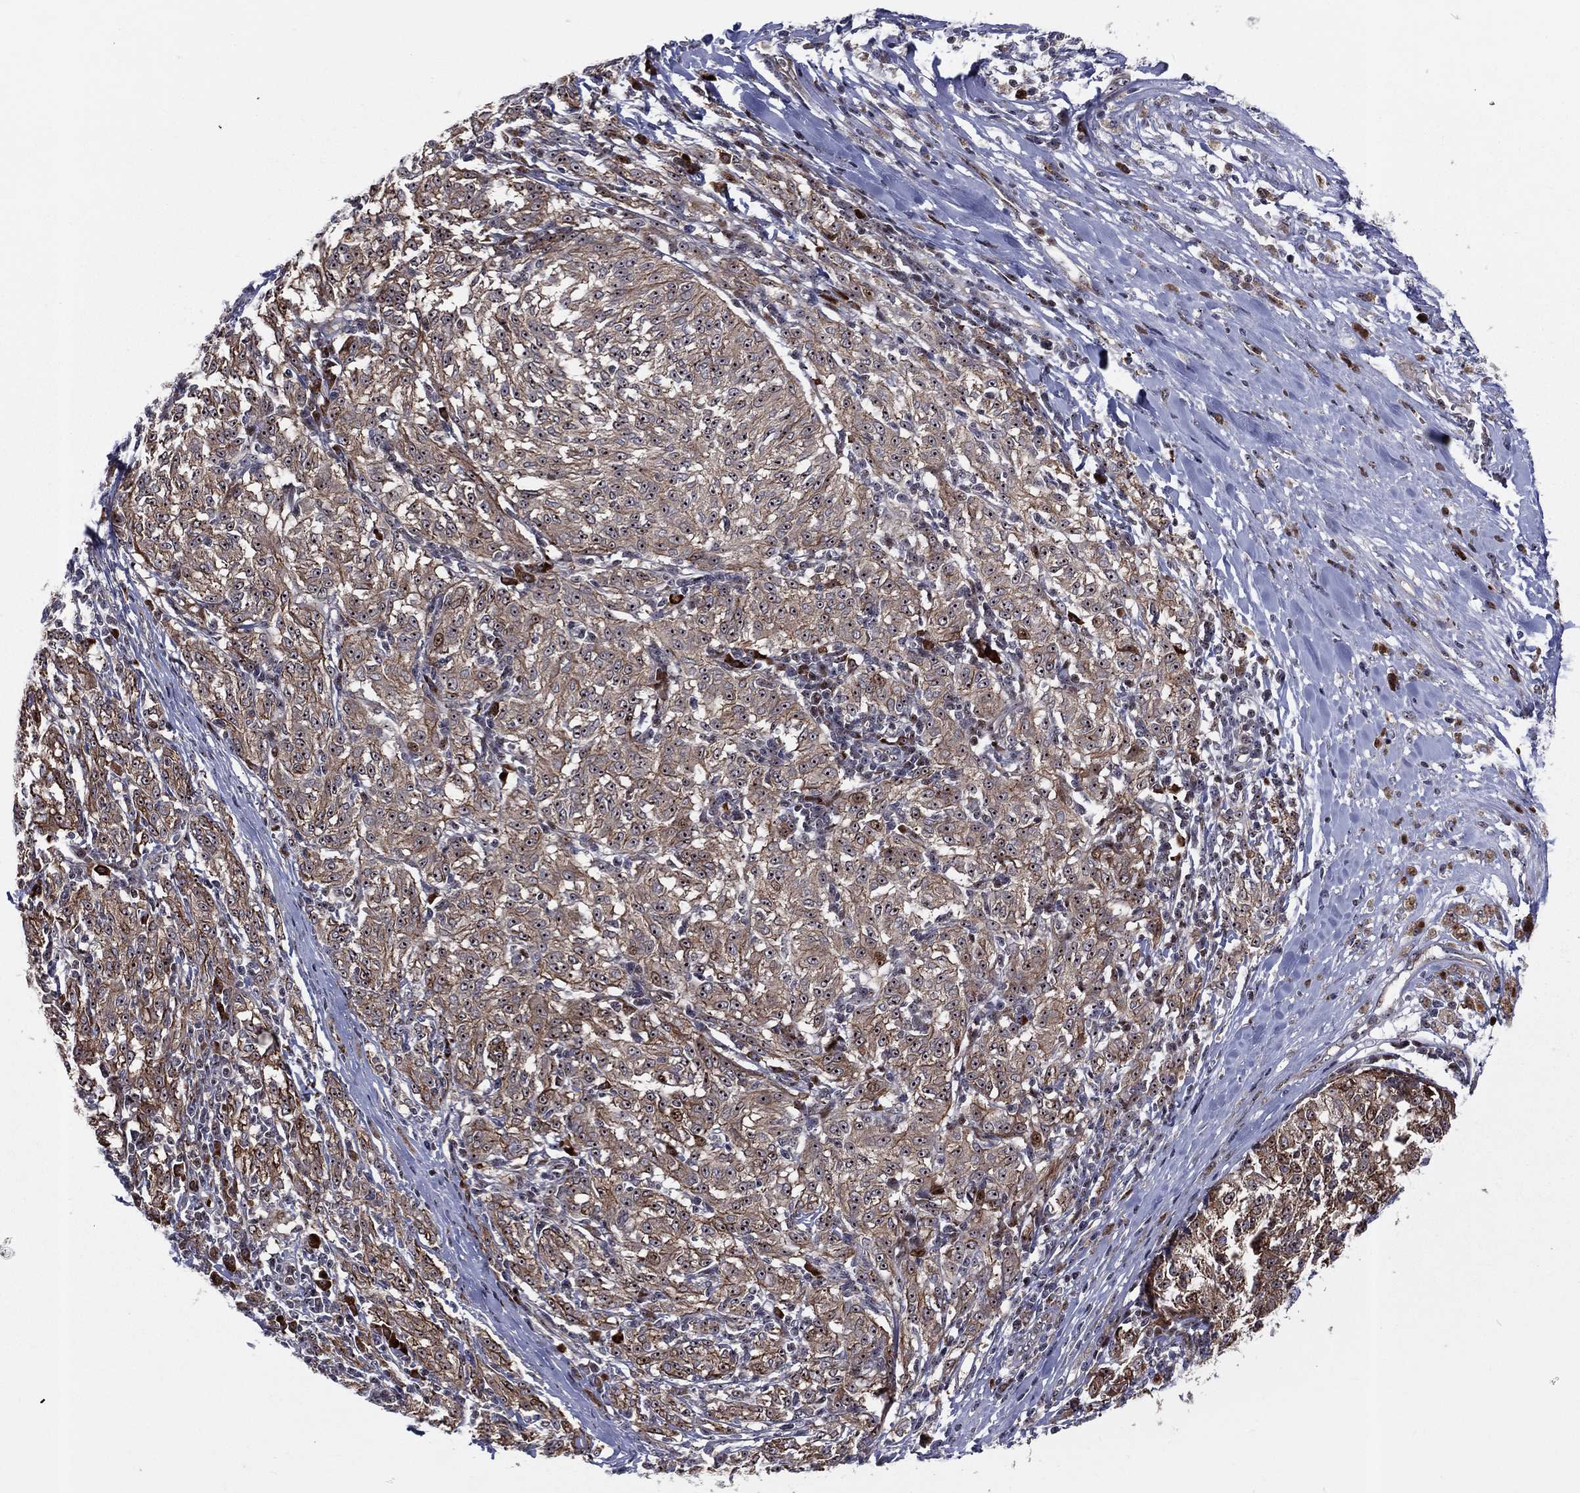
{"staining": {"intensity": "moderate", "quantity": "25%-75%", "location": "cytoplasmic/membranous"}, "tissue": "melanoma", "cell_type": "Tumor cells", "image_type": "cancer", "snomed": [{"axis": "morphology", "description": "Malignant melanoma, NOS"}, {"axis": "topography", "description": "Skin"}], "caption": "Immunohistochemistry (IHC) photomicrograph of malignant melanoma stained for a protein (brown), which exhibits medium levels of moderate cytoplasmic/membranous expression in about 25%-75% of tumor cells.", "gene": "VHL", "patient": {"sex": "female", "age": 72}}